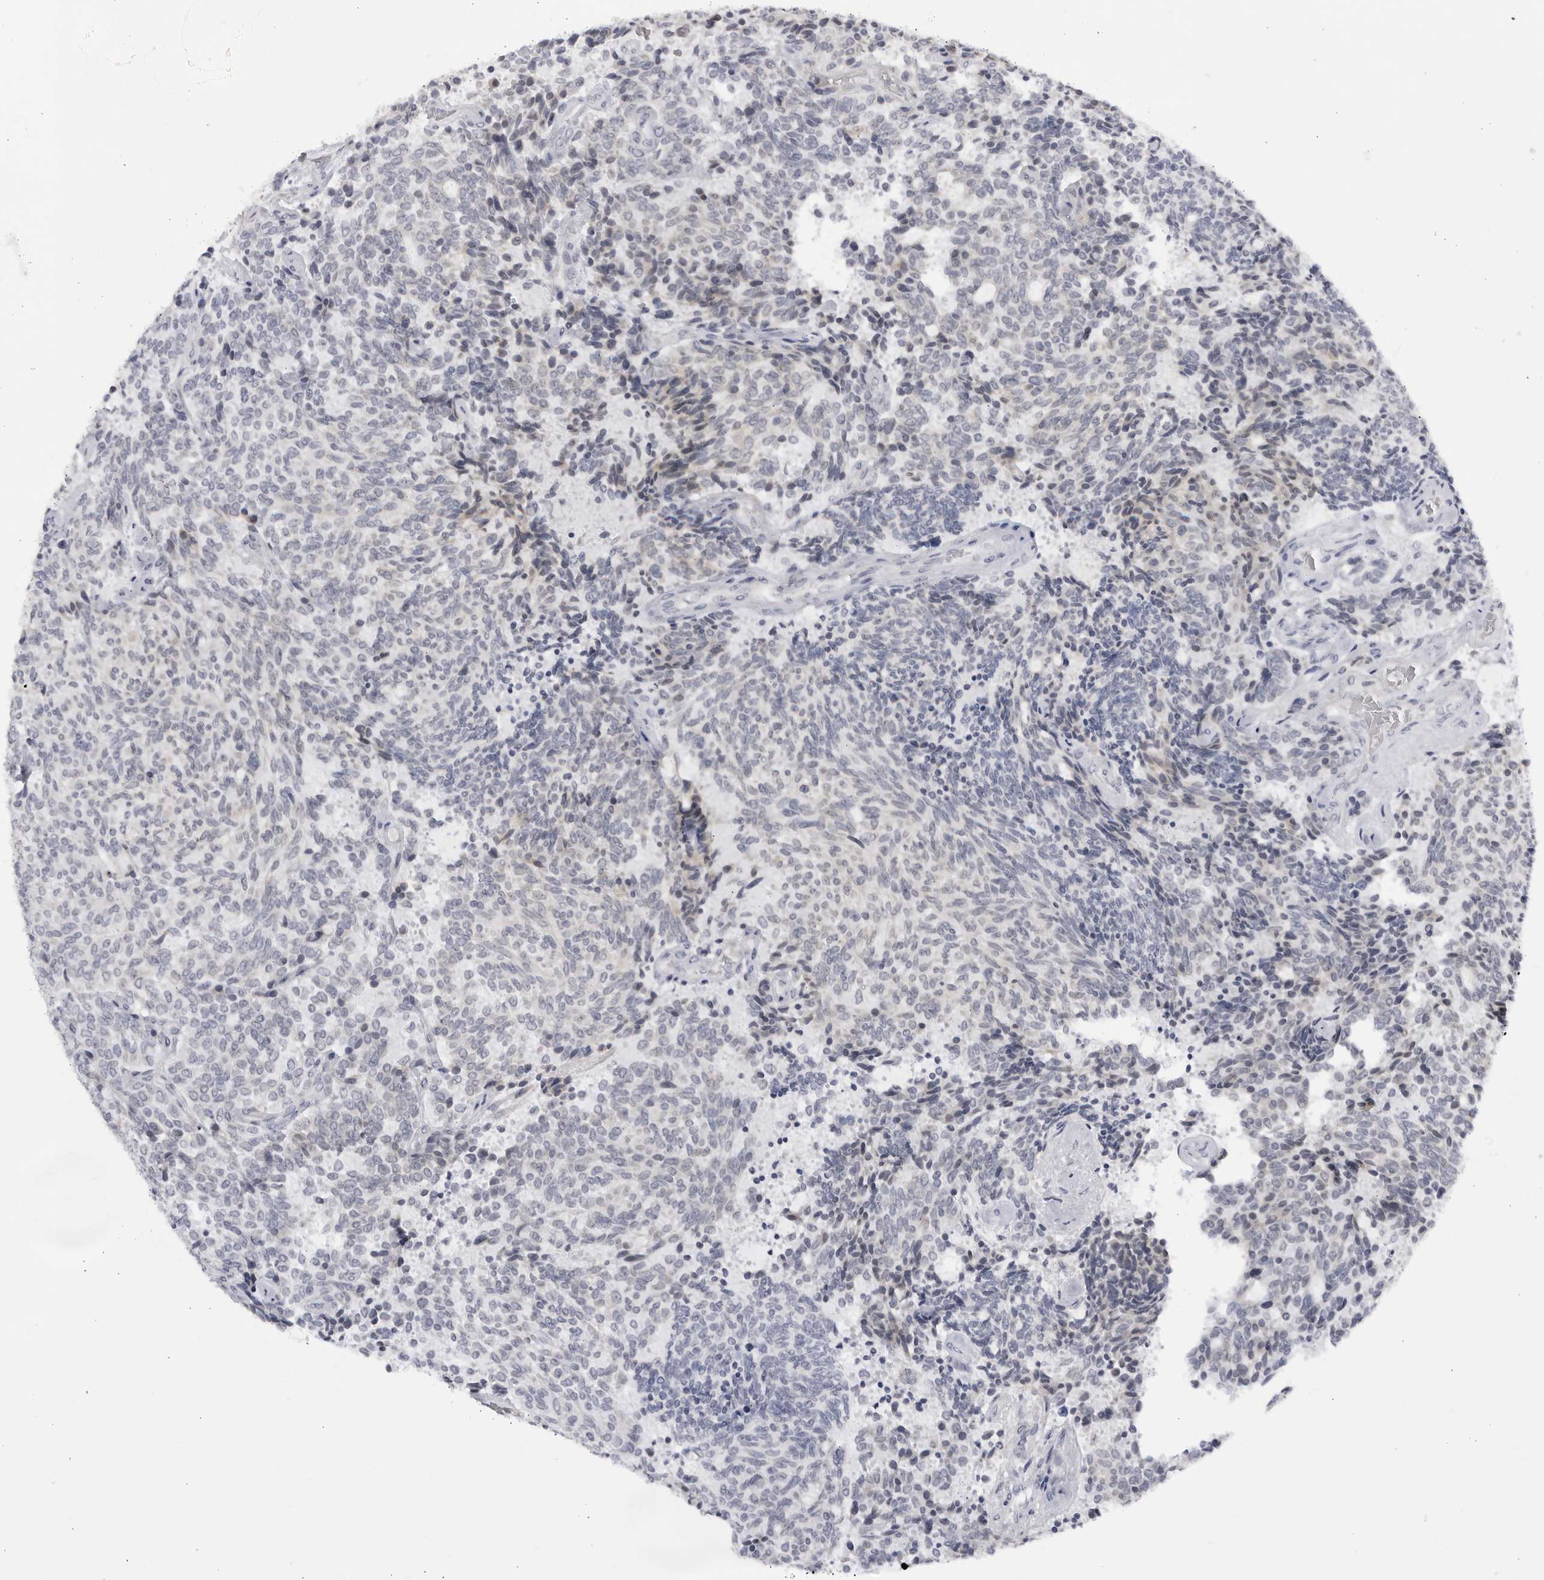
{"staining": {"intensity": "negative", "quantity": "none", "location": "none"}, "tissue": "carcinoid", "cell_type": "Tumor cells", "image_type": "cancer", "snomed": [{"axis": "morphology", "description": "Carcinoid, malignant, NOS"}, {"axis": "topography", "description": "Pancreas"}], "caption": "Tumor cells show no significant protein staining in carcinoid (malignant).", "gene": "CNBD1", "patient": {"sex": "female", "age": 54}}